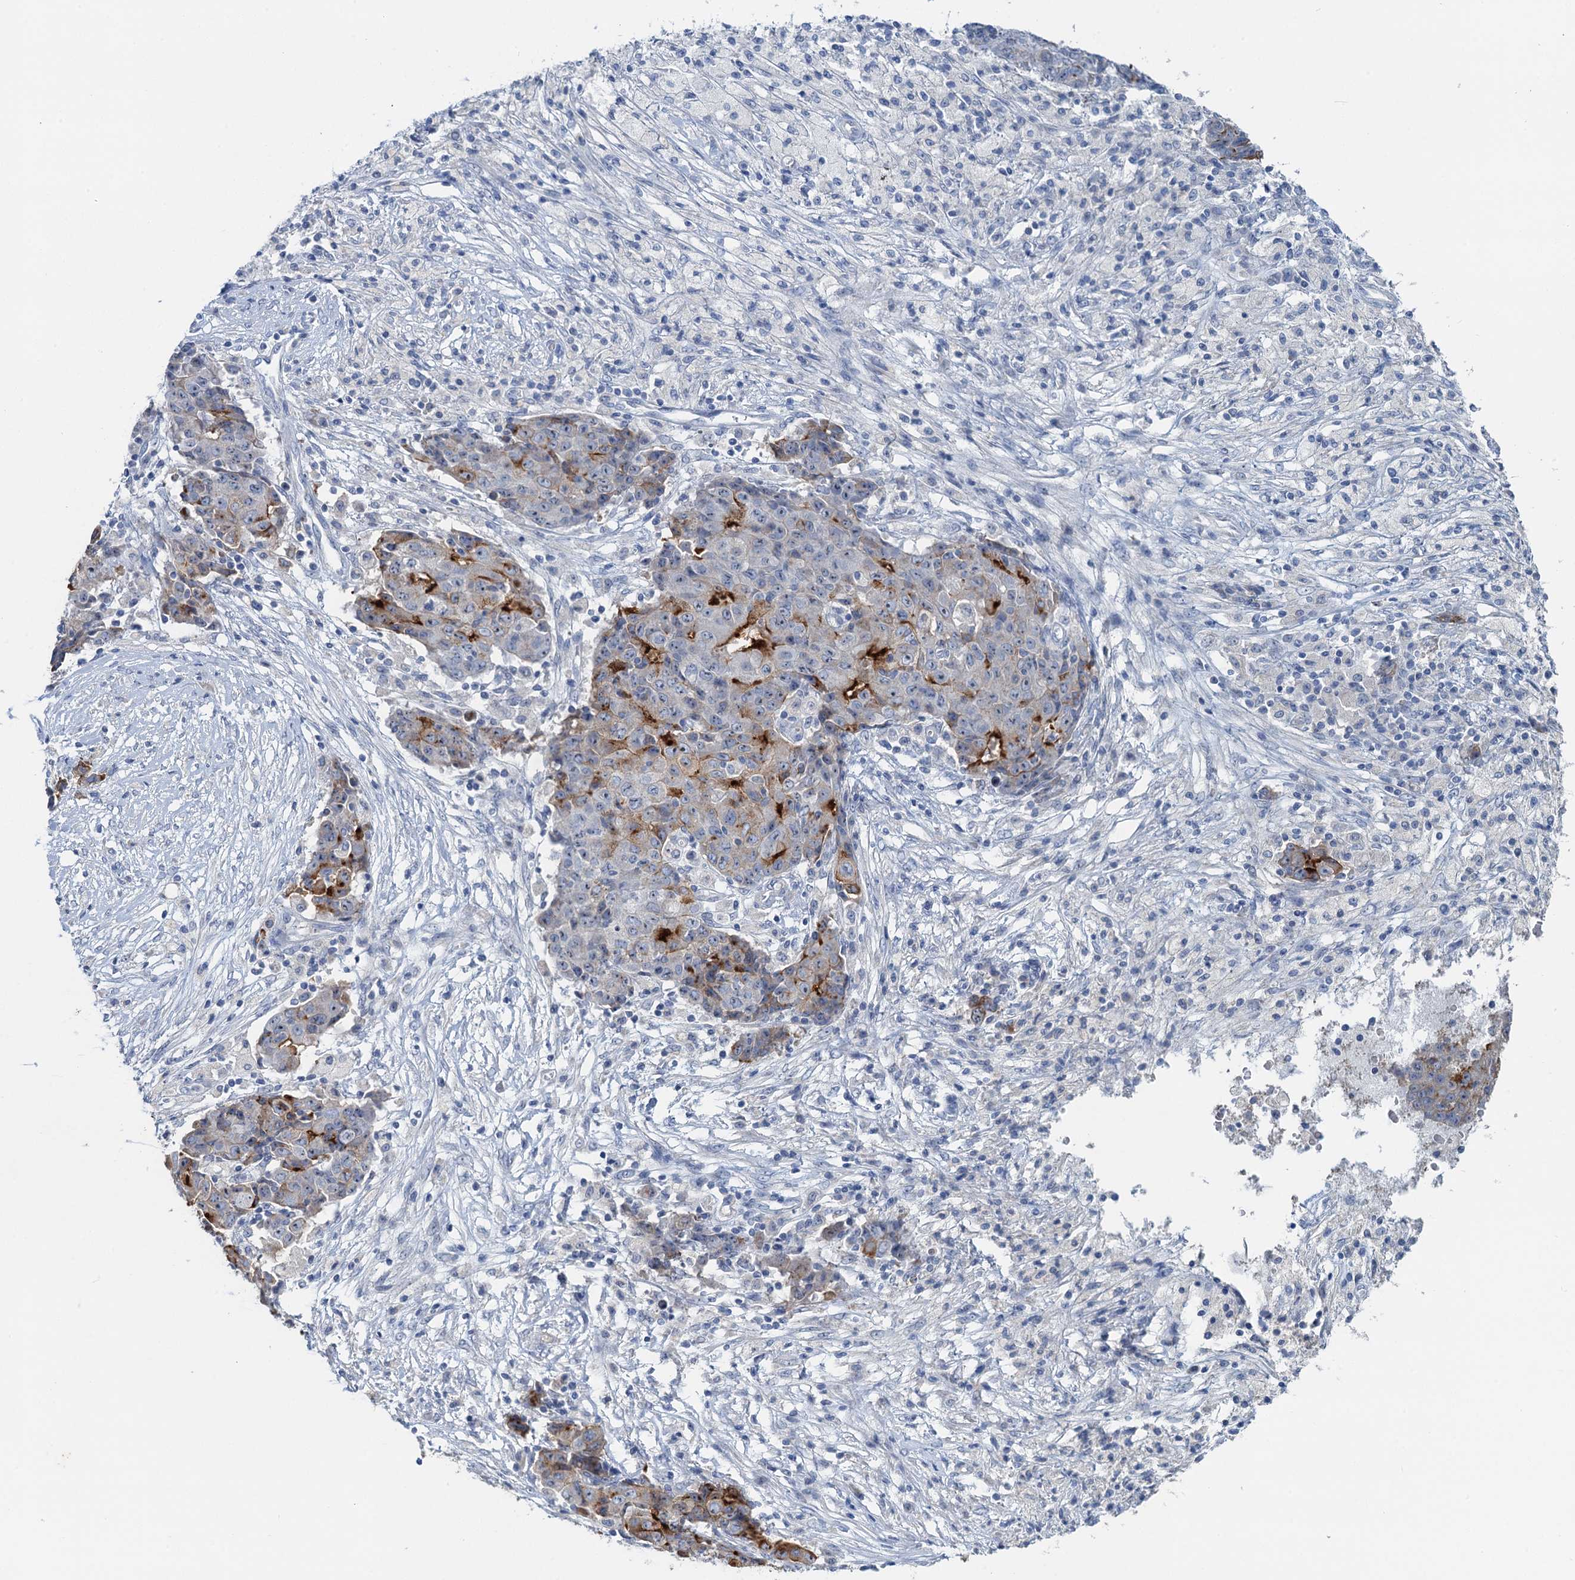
{"staining": {"intensity": "strong", "quantity": "<25%", "location": "cytoplasmic/membranous"}, "tissue": "ovarian cancer", "cell_type": "Tumor cells", "image_type": "cancer", "snomed": [{"axis": "morphology", "description": "Carcinoma, endometroid"}, {"axis": "topography", "description": "Ovary"}], "caption": "About <25% of tumor cells in human ovarian cancer reveal strong cytoplasmic/membranous protein expression as visualized by brown immunohistochemical staining.", "gene": "PLLP", "patient": {"sex": "female", "age": 42}}